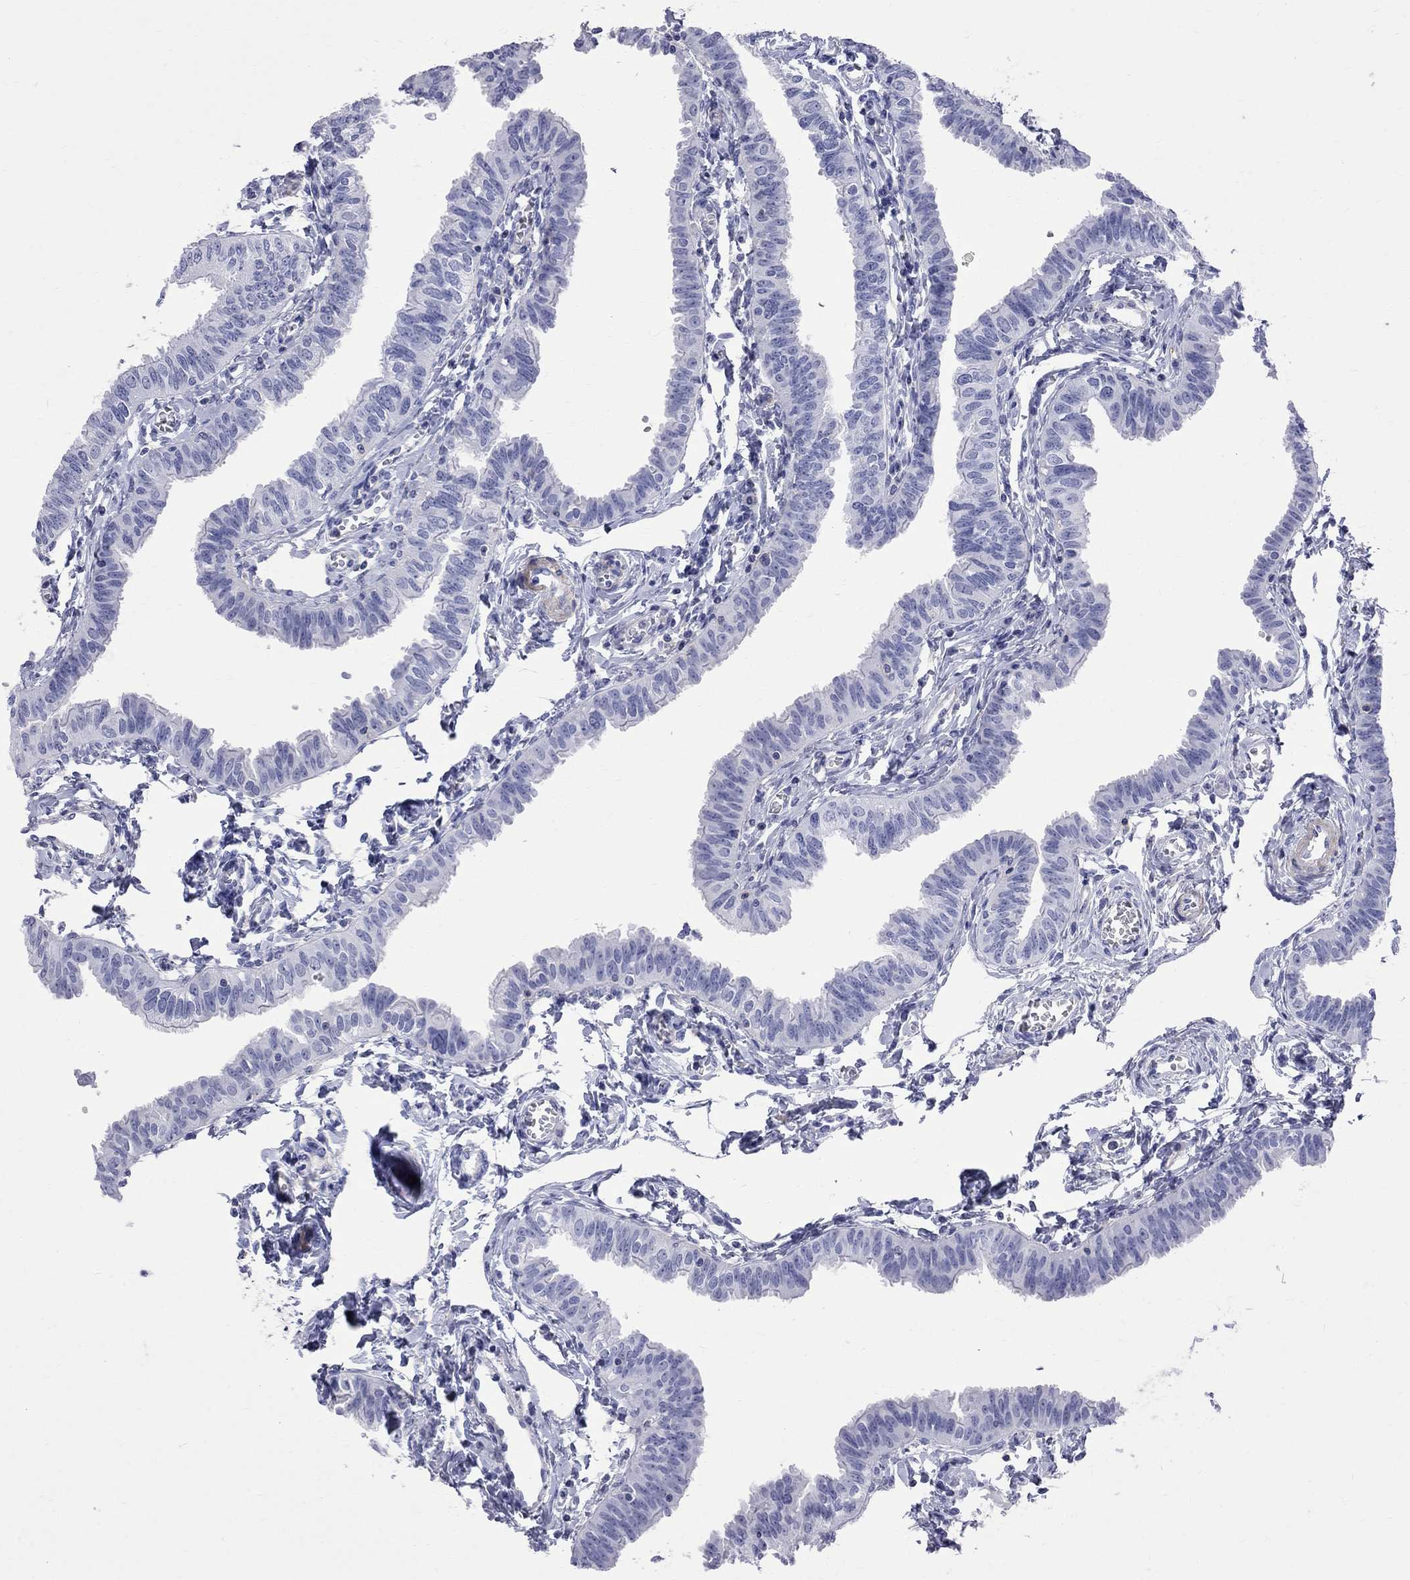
{"staining": {"intensity": "negative", "quantity": "none", "location": "none"}, "tissue": "fallopian tube", "cell_type": "Glandular cells", "image_type": "normal", "snomed": [{"axis": "morphology", "description": "Normal tissue, NOS"}, {"axis": "topography", "description": "Fallopian tube"}], "caption": "Glandular cells show no significant expression in benign fallopian tube.", "gene": "S100A3", "patient": {"sex": "female", "age": 54}}